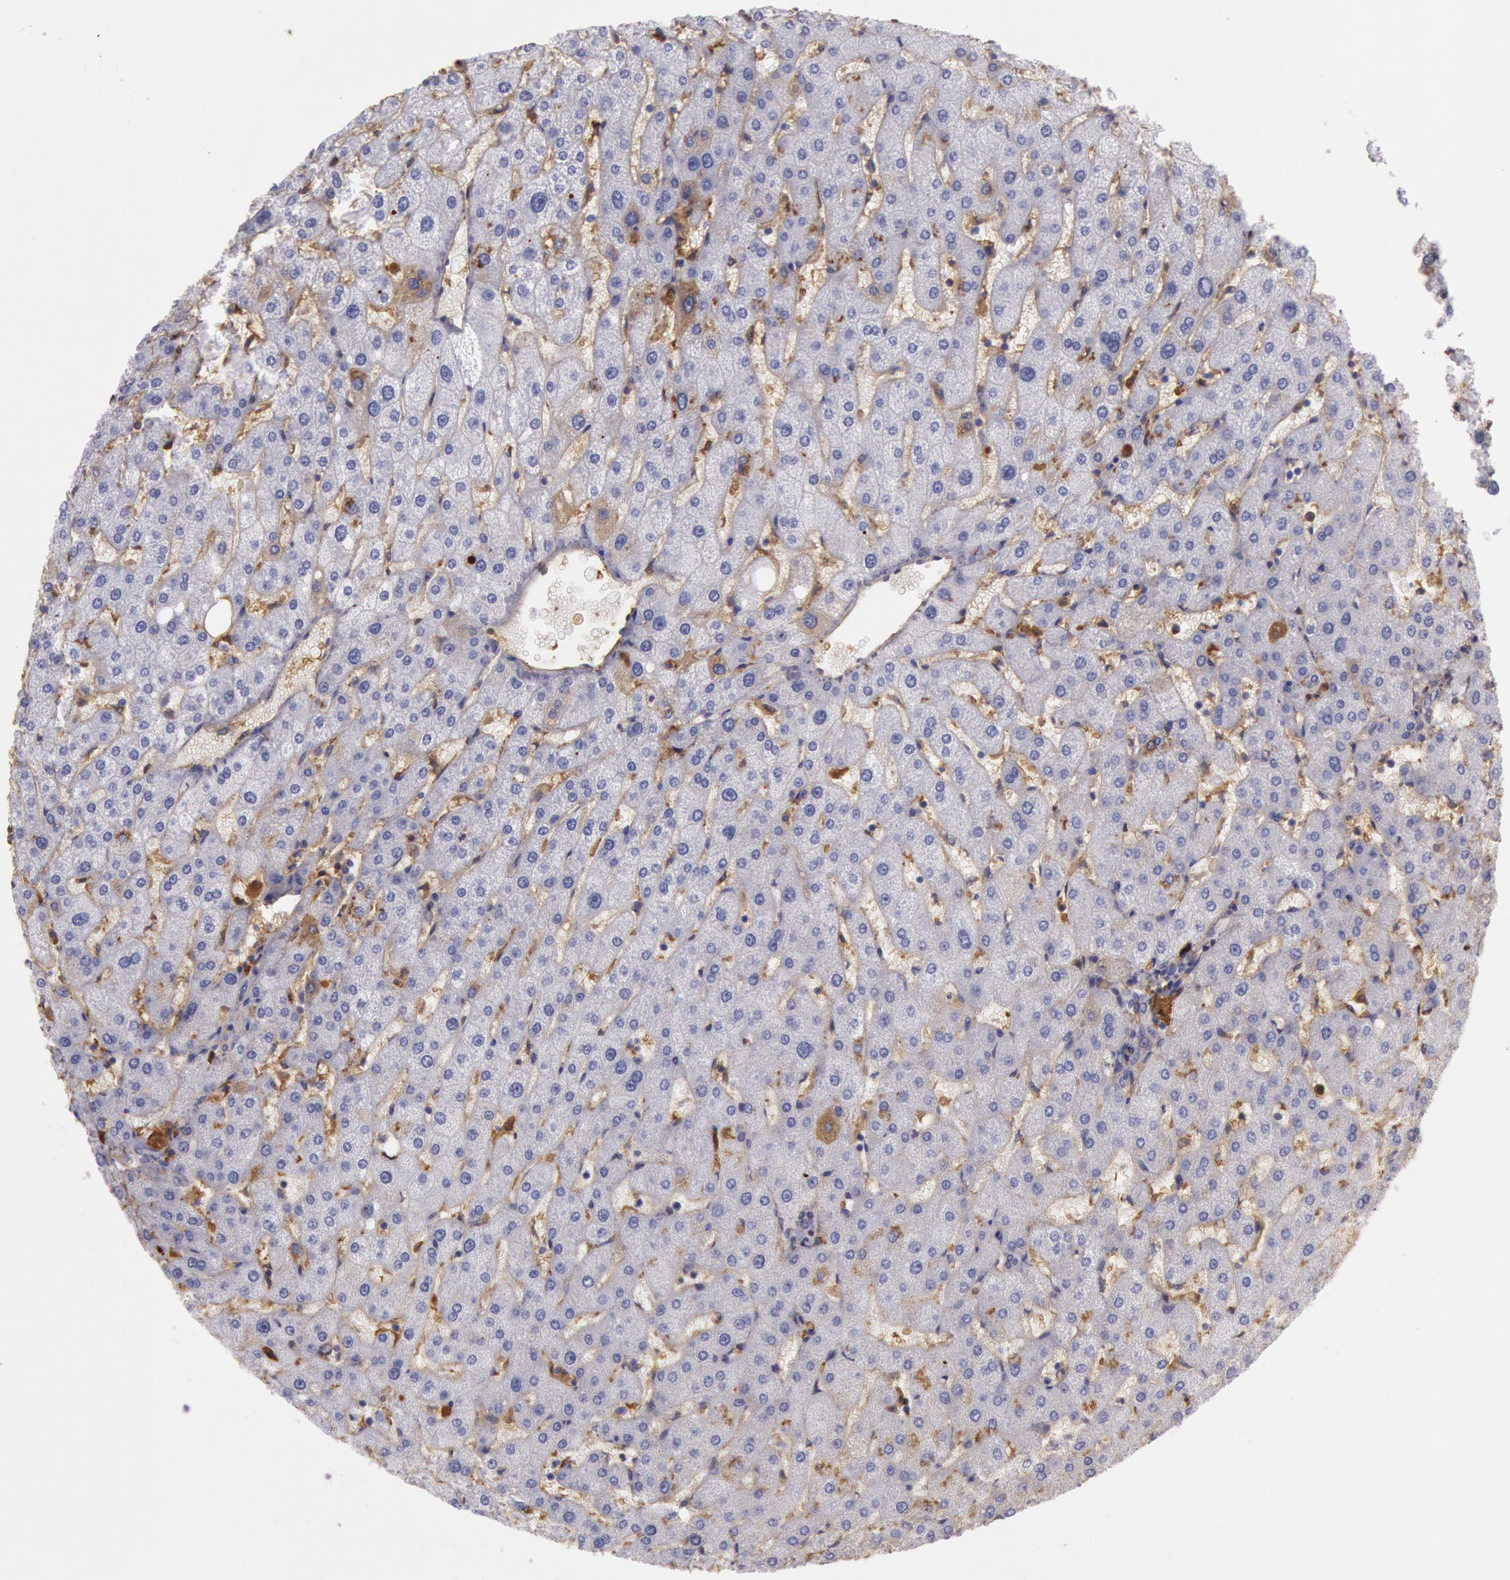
{"staining": {"intensity": "weak", "quantity": "<25%", "location": "cytoplasmic/membranous"}, "tissue": "liver", "cell_type": "Cholangiocytes", "image_type": "normal", "snomed": [{"axis": "morphology", "description": "Normal tissue, NOS"}, {"axis": "topography", "description": "Liver"}], "caption": "Immunohistochemical staining of benign human liver exhibits no significant positivity in cholangiocytes. Brightfield microscopy of immunohistochemistry stained with DAB (brown) and hematoxylin (blue), captured at high magnification.", "gene": "IGHG1", "patient": {"sex": "male", "age": 67}}